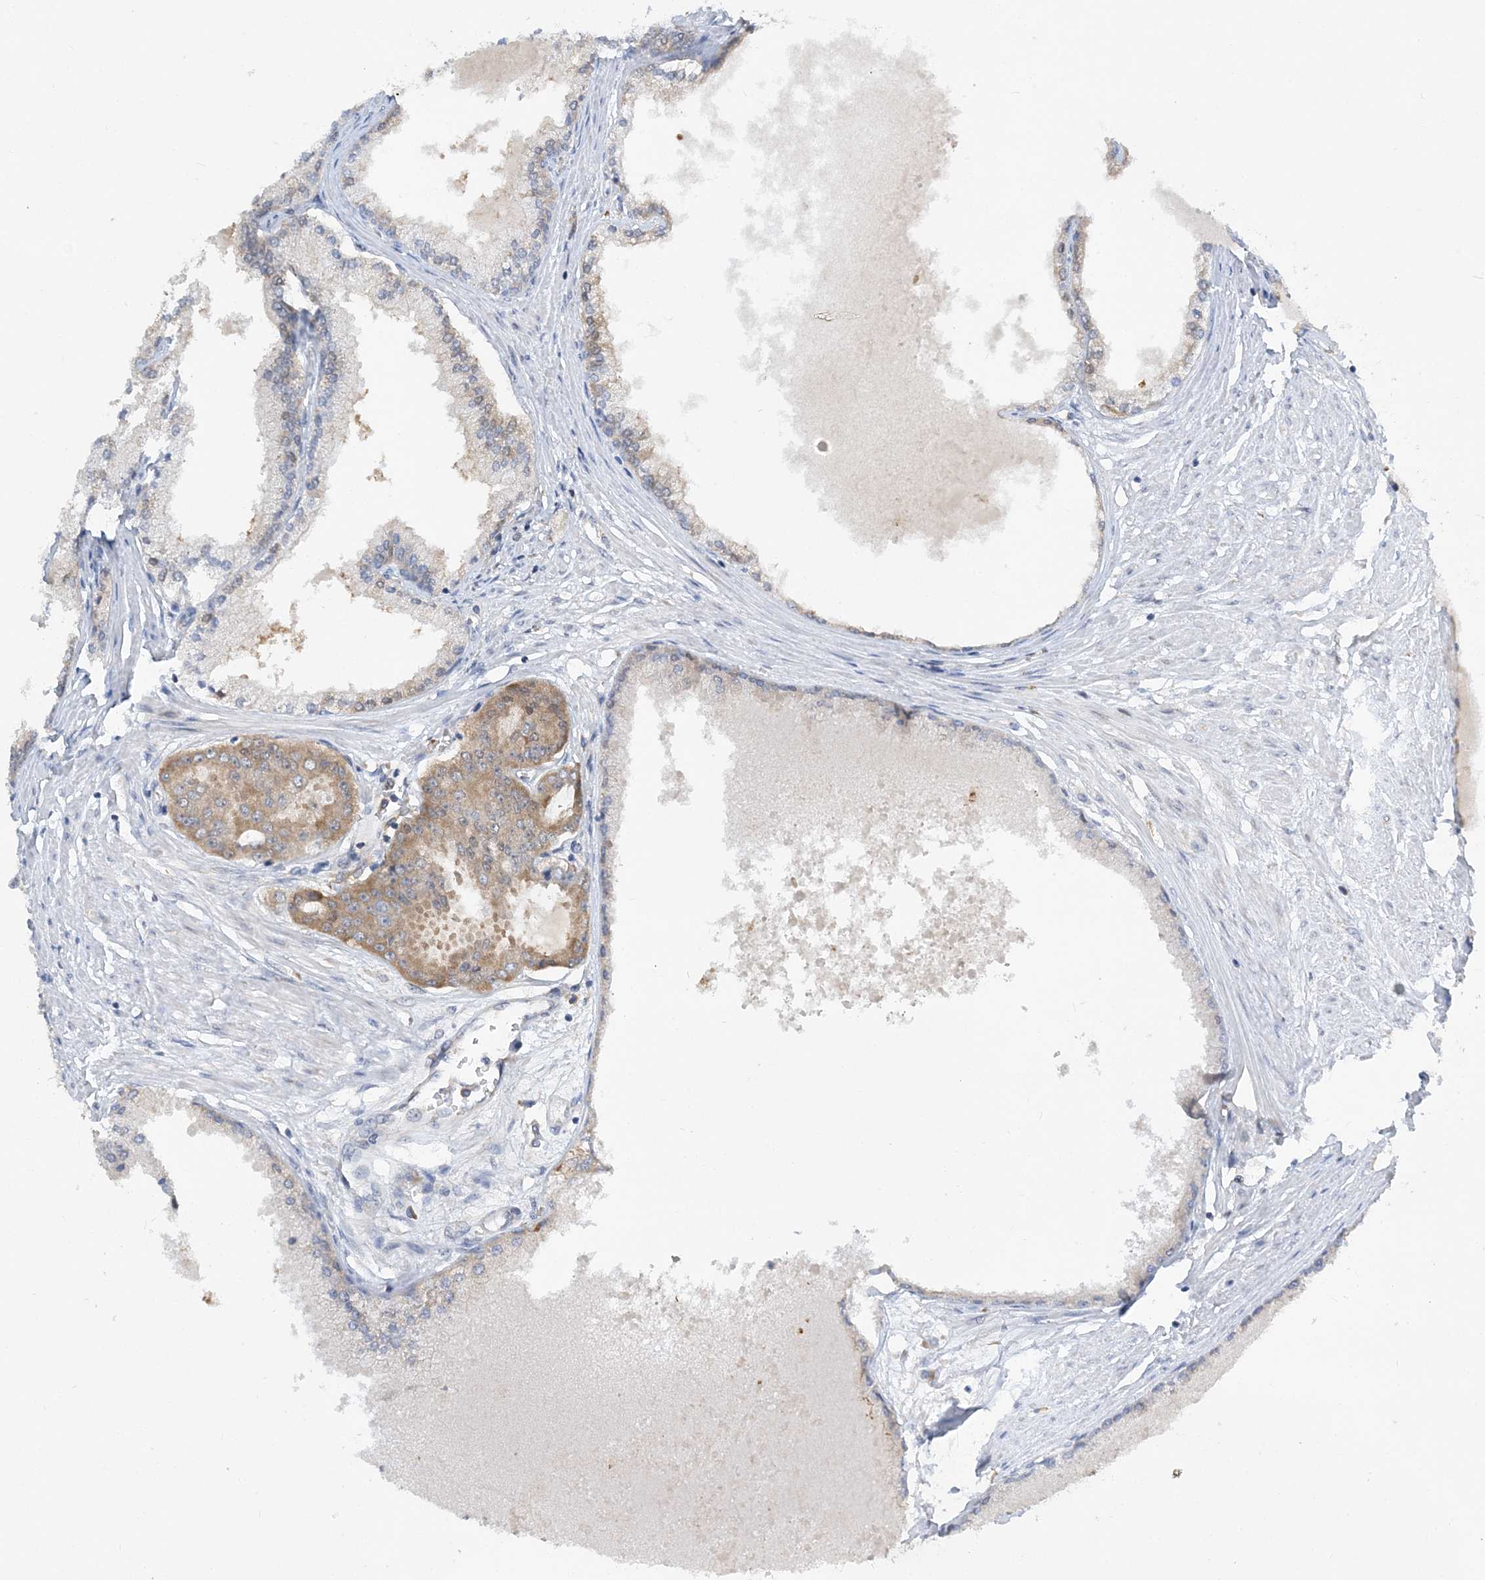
{"staining": {"intensity": "moderate", "quantity": "<25%", "location": "cytoplasmic/membranous"}, "tissue": "prostate cancer", "cell_type": "Tumor cells", "image_type": "cancer", "snomed": [{"axis": "morphology", "description": "Adenocarcinoma, Low grade"}, {"axis": "topography", "description": "Prostate"}], "caption": "Immunohistochemistry histopathology image of human prostate cancer (low-grade adenocarcinoma) stained for a protein (brown), which reveals low levels of moderate cytoplasmic/membranous expression in about <25% of tumor cells.", "gene": "LARP4B", "patient": {"sex": "male", "age": 63}}